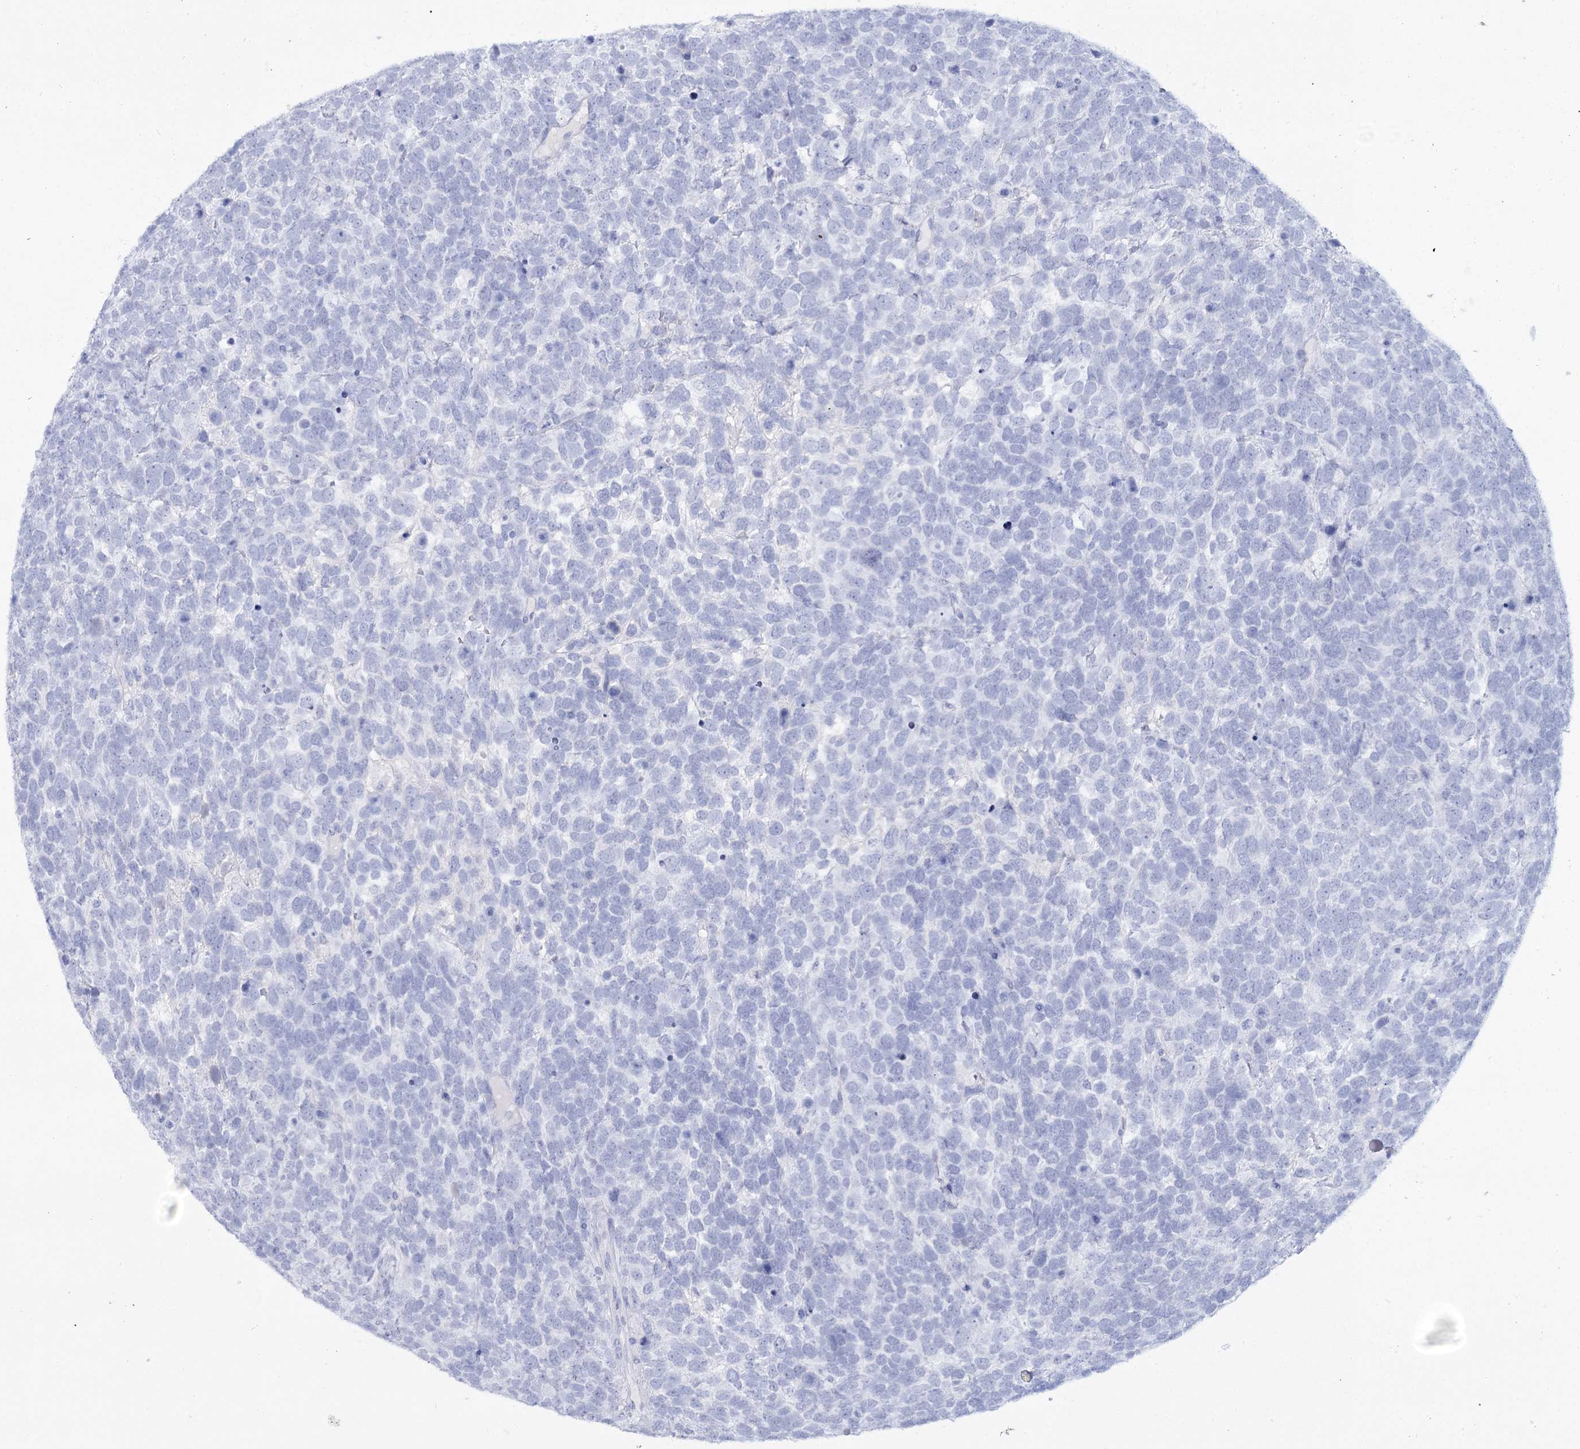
{"staining": {"intensity": "negative", "quantity": "none", "location": "none"}, "tissue": "urothelial cancer", "cell_type": "Tumor cells", "image_type": "cancer", "snomed": [{"axis": "morphology", "description": "Urothelial carcinoma, High grade"}, {"axis": "topography", "description": "Urinary bladder"}], "caption": "Tumor cells show no significant staining in urothelial cancer.", "gene": "RNF186", "patient": {"sex": "female", "age": 82}}